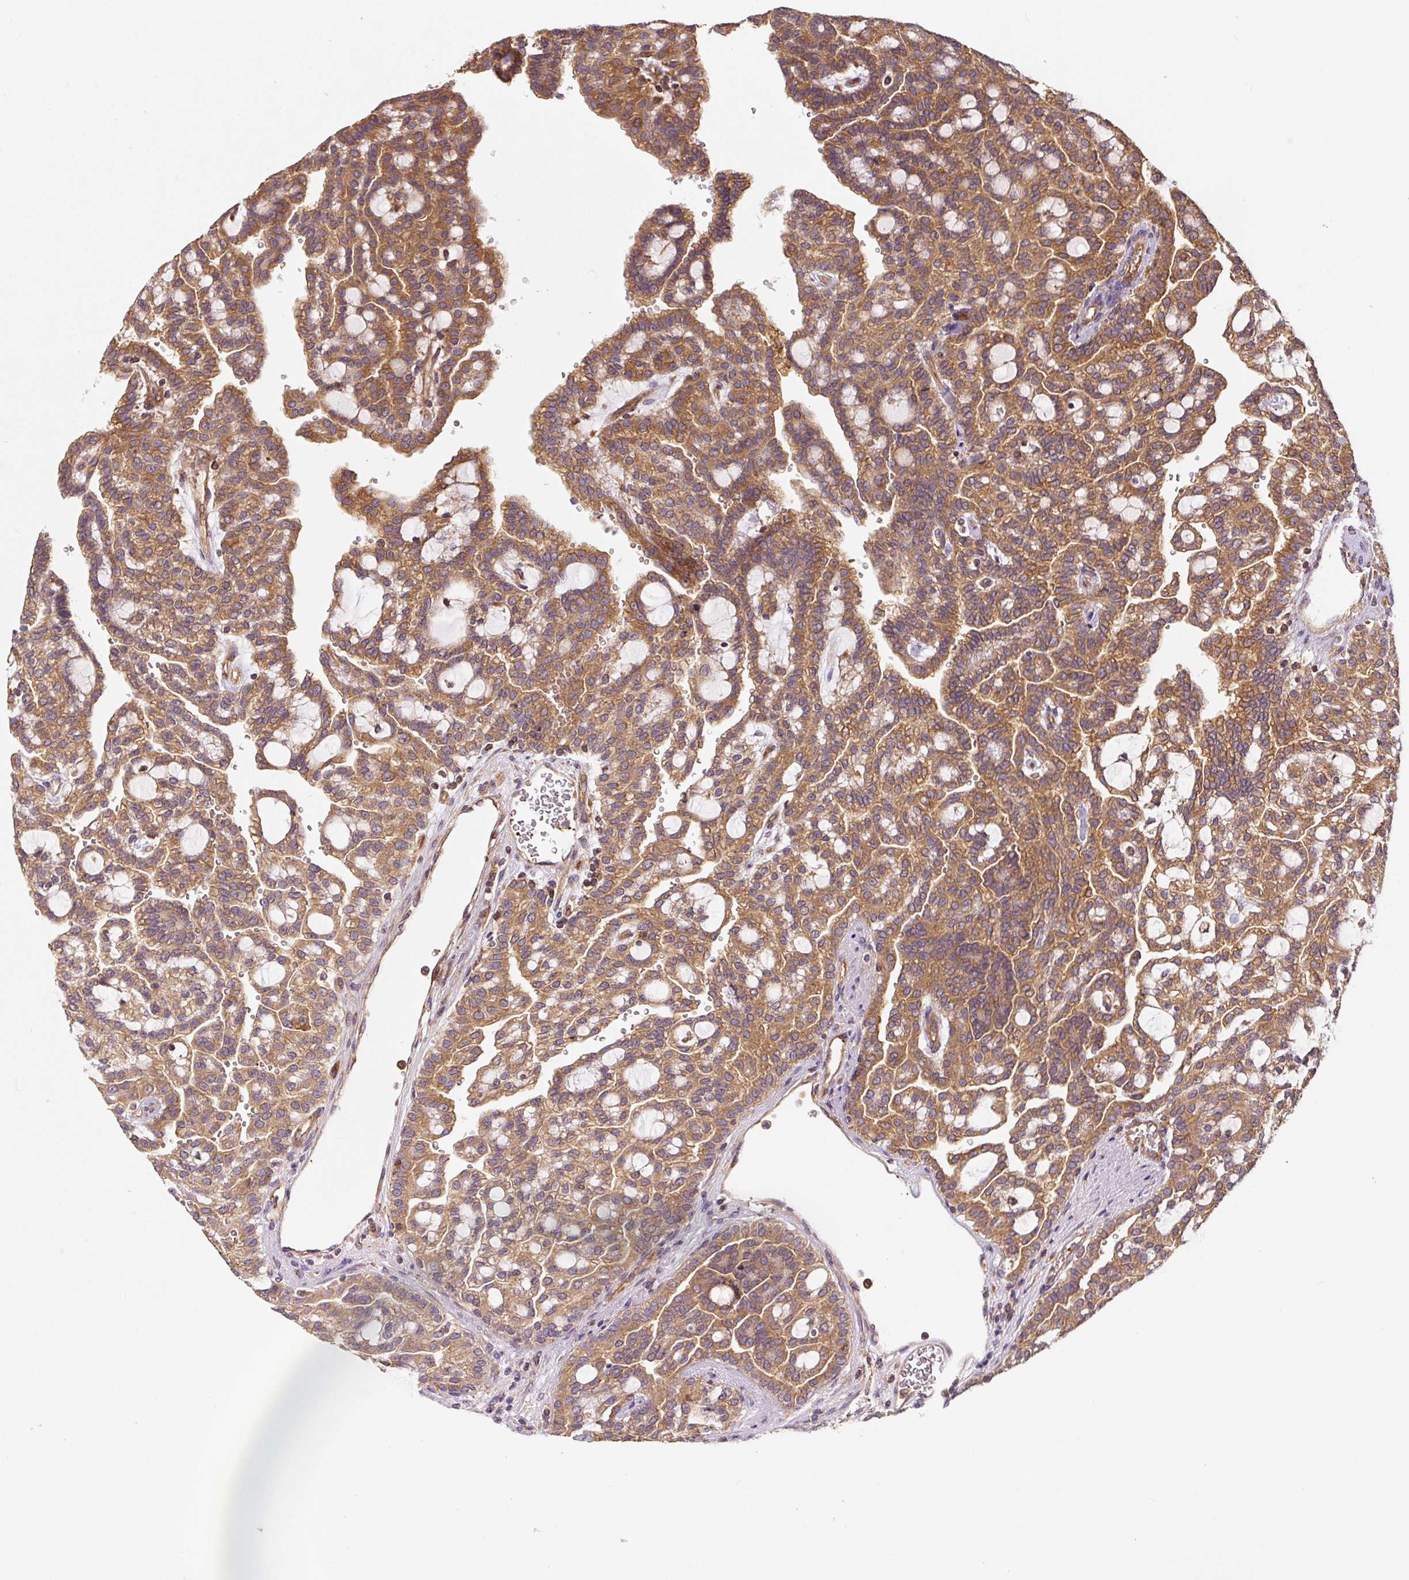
{"staining": {"intensity": "moderate", "quantity": ">75%", "location": "cytoplasmic/membranous"}, "tissue": "renal cancer", "cell_type": "Tumor cells", "image_type": "cancer", "snomed": [{"axis": "morphology", "description": "Adenocarcinoma, NOS"}, {"axis": "topography", "description": "Kidney"}], "caption": "Protein expression by immunohistochemistry reveals moderate cytoplasmic/membranous staining in about >75% of tumor cells in renal adenocarcinoma. Nuclei are stained in blue.", "gene": "EIF2S2", "patient": {"sex": "male", "age": 63}}